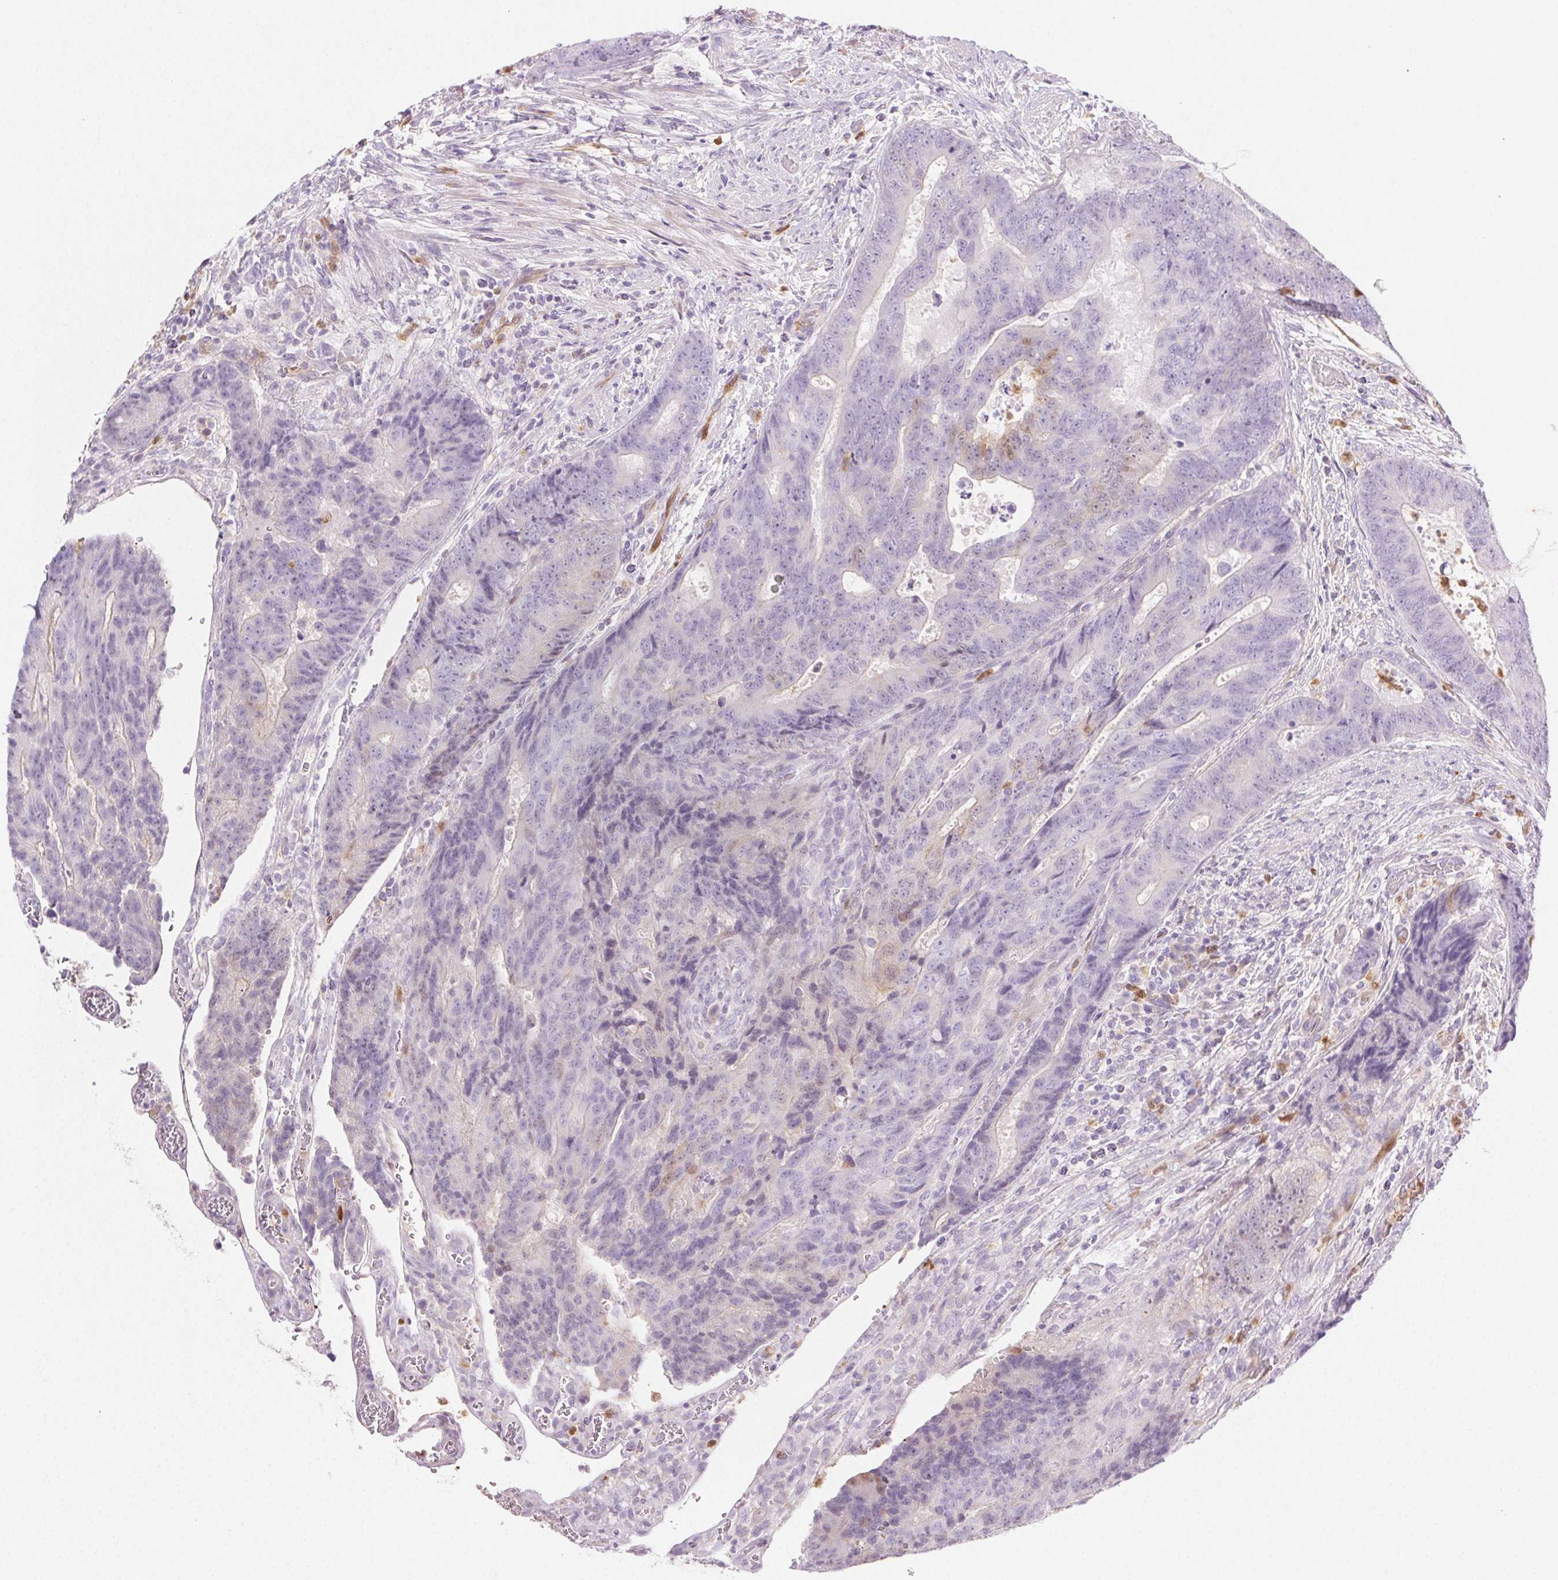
{"staining": {"intensity": "negative", "quantity": "none", "location": "none"}, "tissue": "colorectal cancer", "cell_type": "Tumor cells", "image_type": "cancer", "snomed": [{"axis": "morphology", "description": "Adenocarcinoma, NOS"}, {"axis": "topography", "description": "Colon"}], "caption": "The micrograph displays no significant staining in tumor cells of colorectal adenocarcinoma.", "gene": "TMEM45A", "patient": {"sex": "female", "age": 48}}